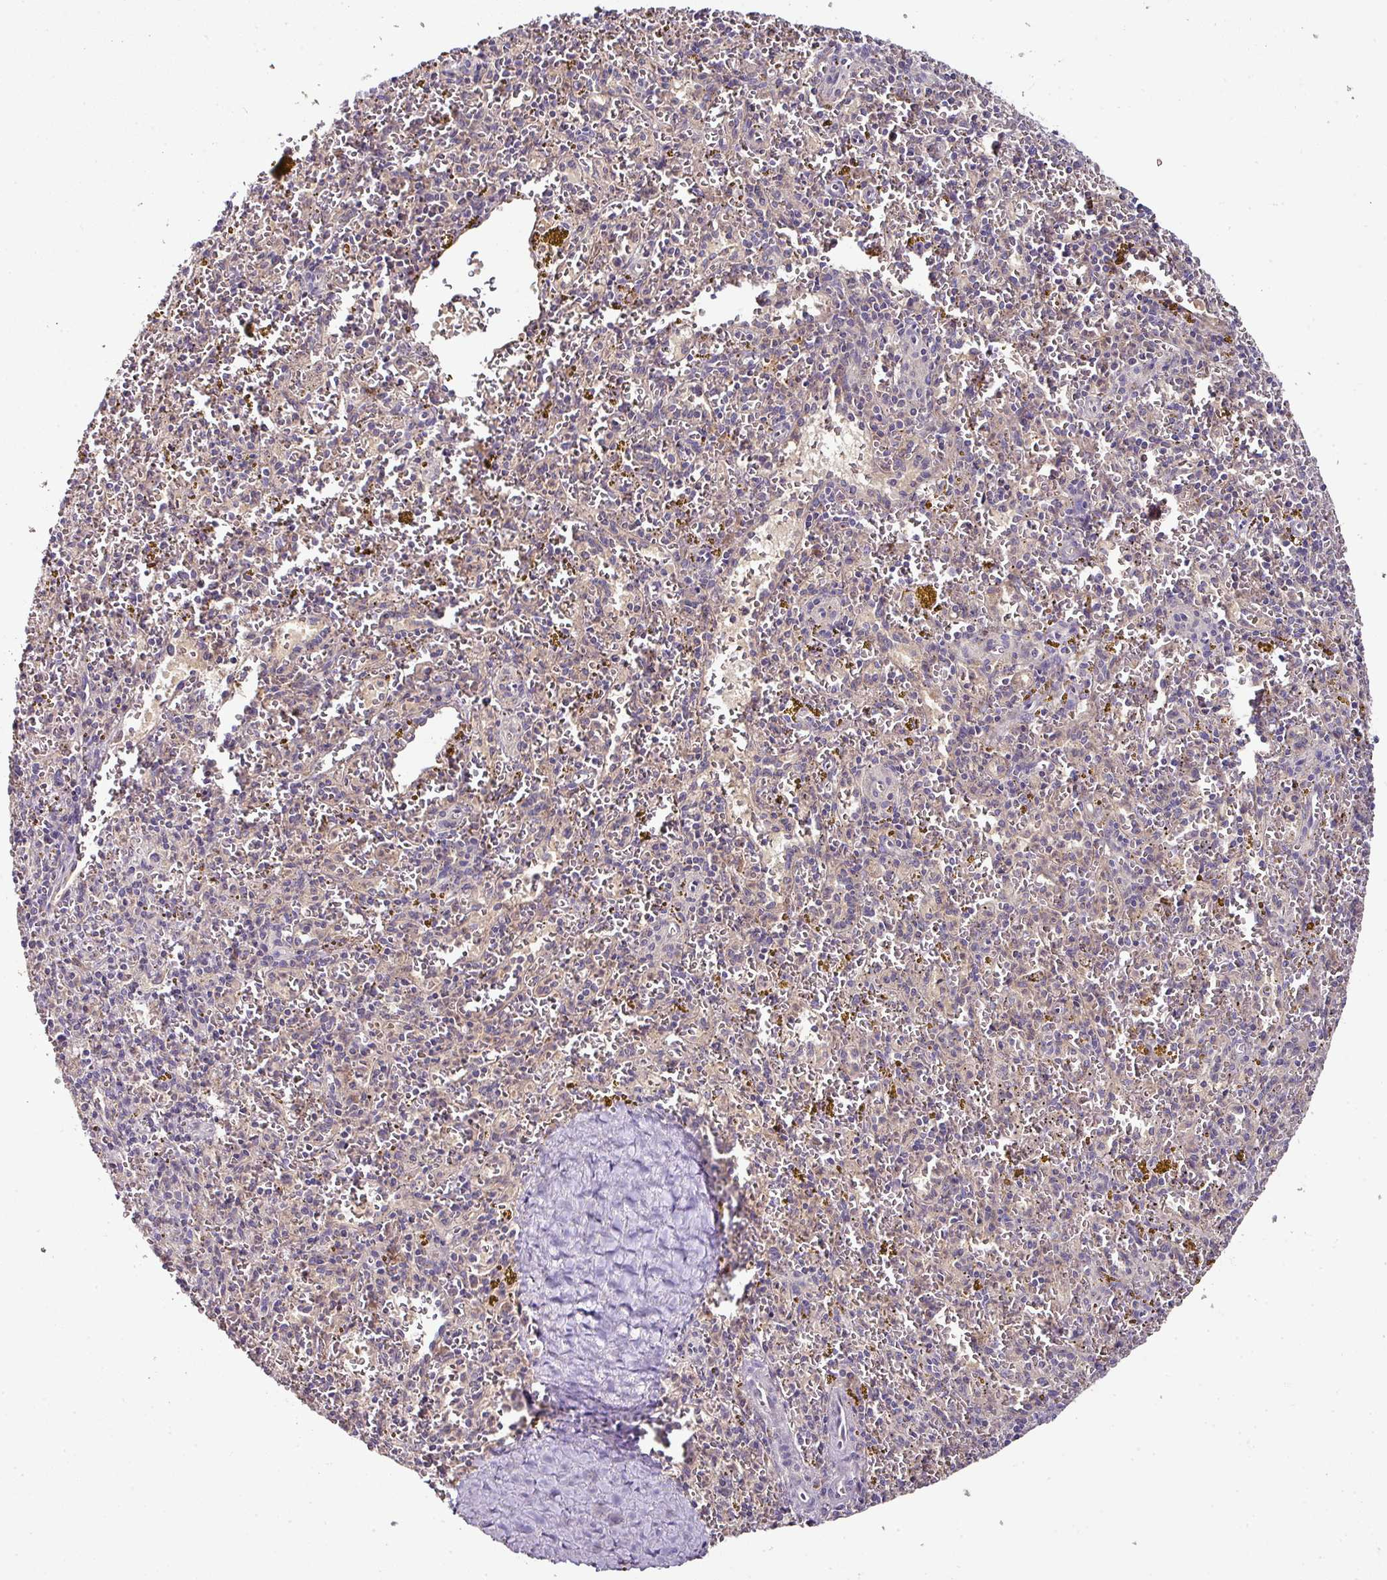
{"staining": {"intensity": "negative", "quantity": "none", "location": "none"}, "tissue": "spleen", "cell_type": "Cells in red pulp", "image_type": "normal", "snomed": [{"axis": "morphology", "description": "Normal tissue, NOS"}, {"axis": "topography", "description": "Spleen"}], "caption": "High magnification brightfield microscopy of normal spleen stained with DAB (3,3'-diaminobenzidine) (brown) and counterstained with hematoxylin (blue): cells in red pulp show no significant positivity.", "gene": "SKIC2", "patient": {"sex": "male", "age": 57}}